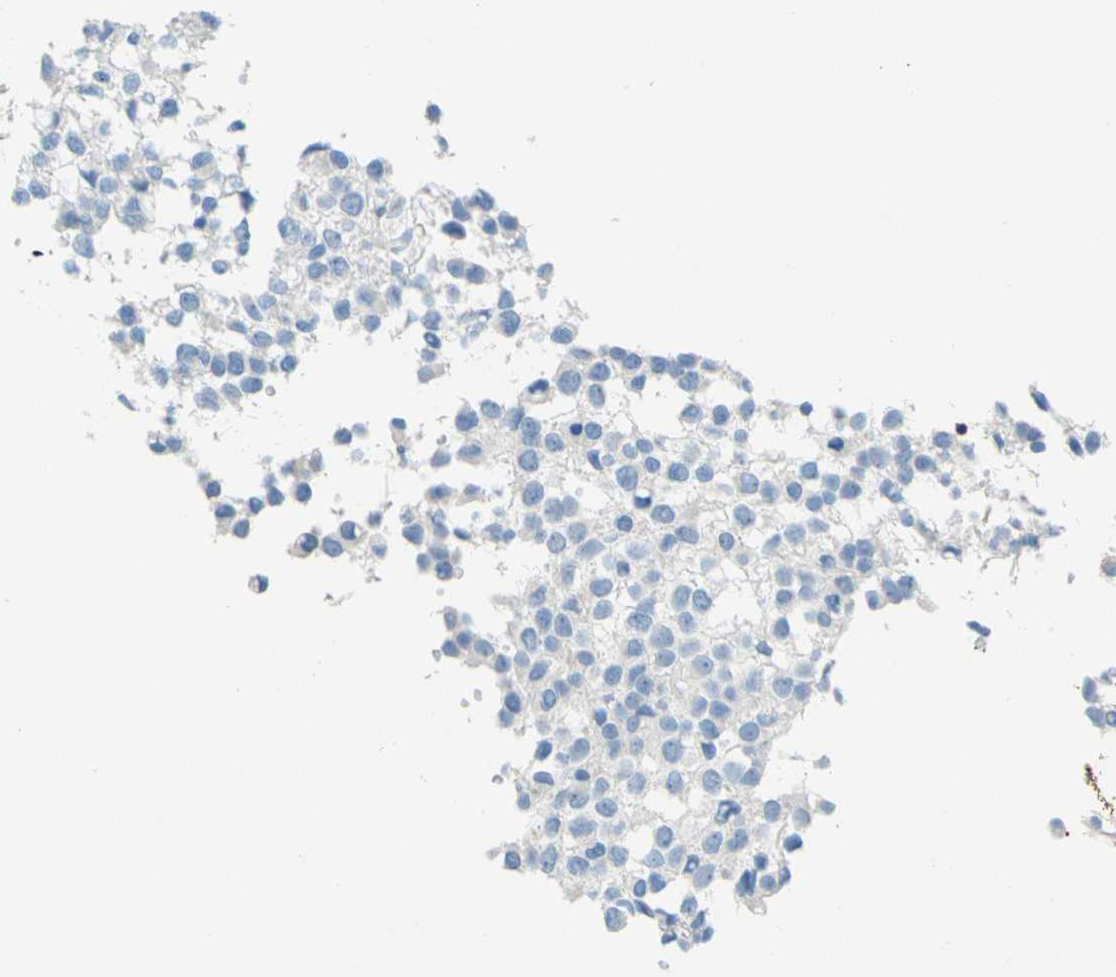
{"staining": {"intensity": "negative", "quantity": "none", "location": "none"}, "tissue": "glioma", "cell_type": "Tumor cells", "image_type": "cancer", "snomed": [{"axis": "morphology", "description": "Glioma, malignant, High grade"}, {"axis": "topography", "description": "Brain"}], "caption": "A high-resolution photomicrograph shows immunohistochemistry (IHC) staining of malignant glioma (high-grade), which exhibits no significant expression in tumor cells.", "gene": "CDH16", "patient": {"sex": "male", "age": 32}}